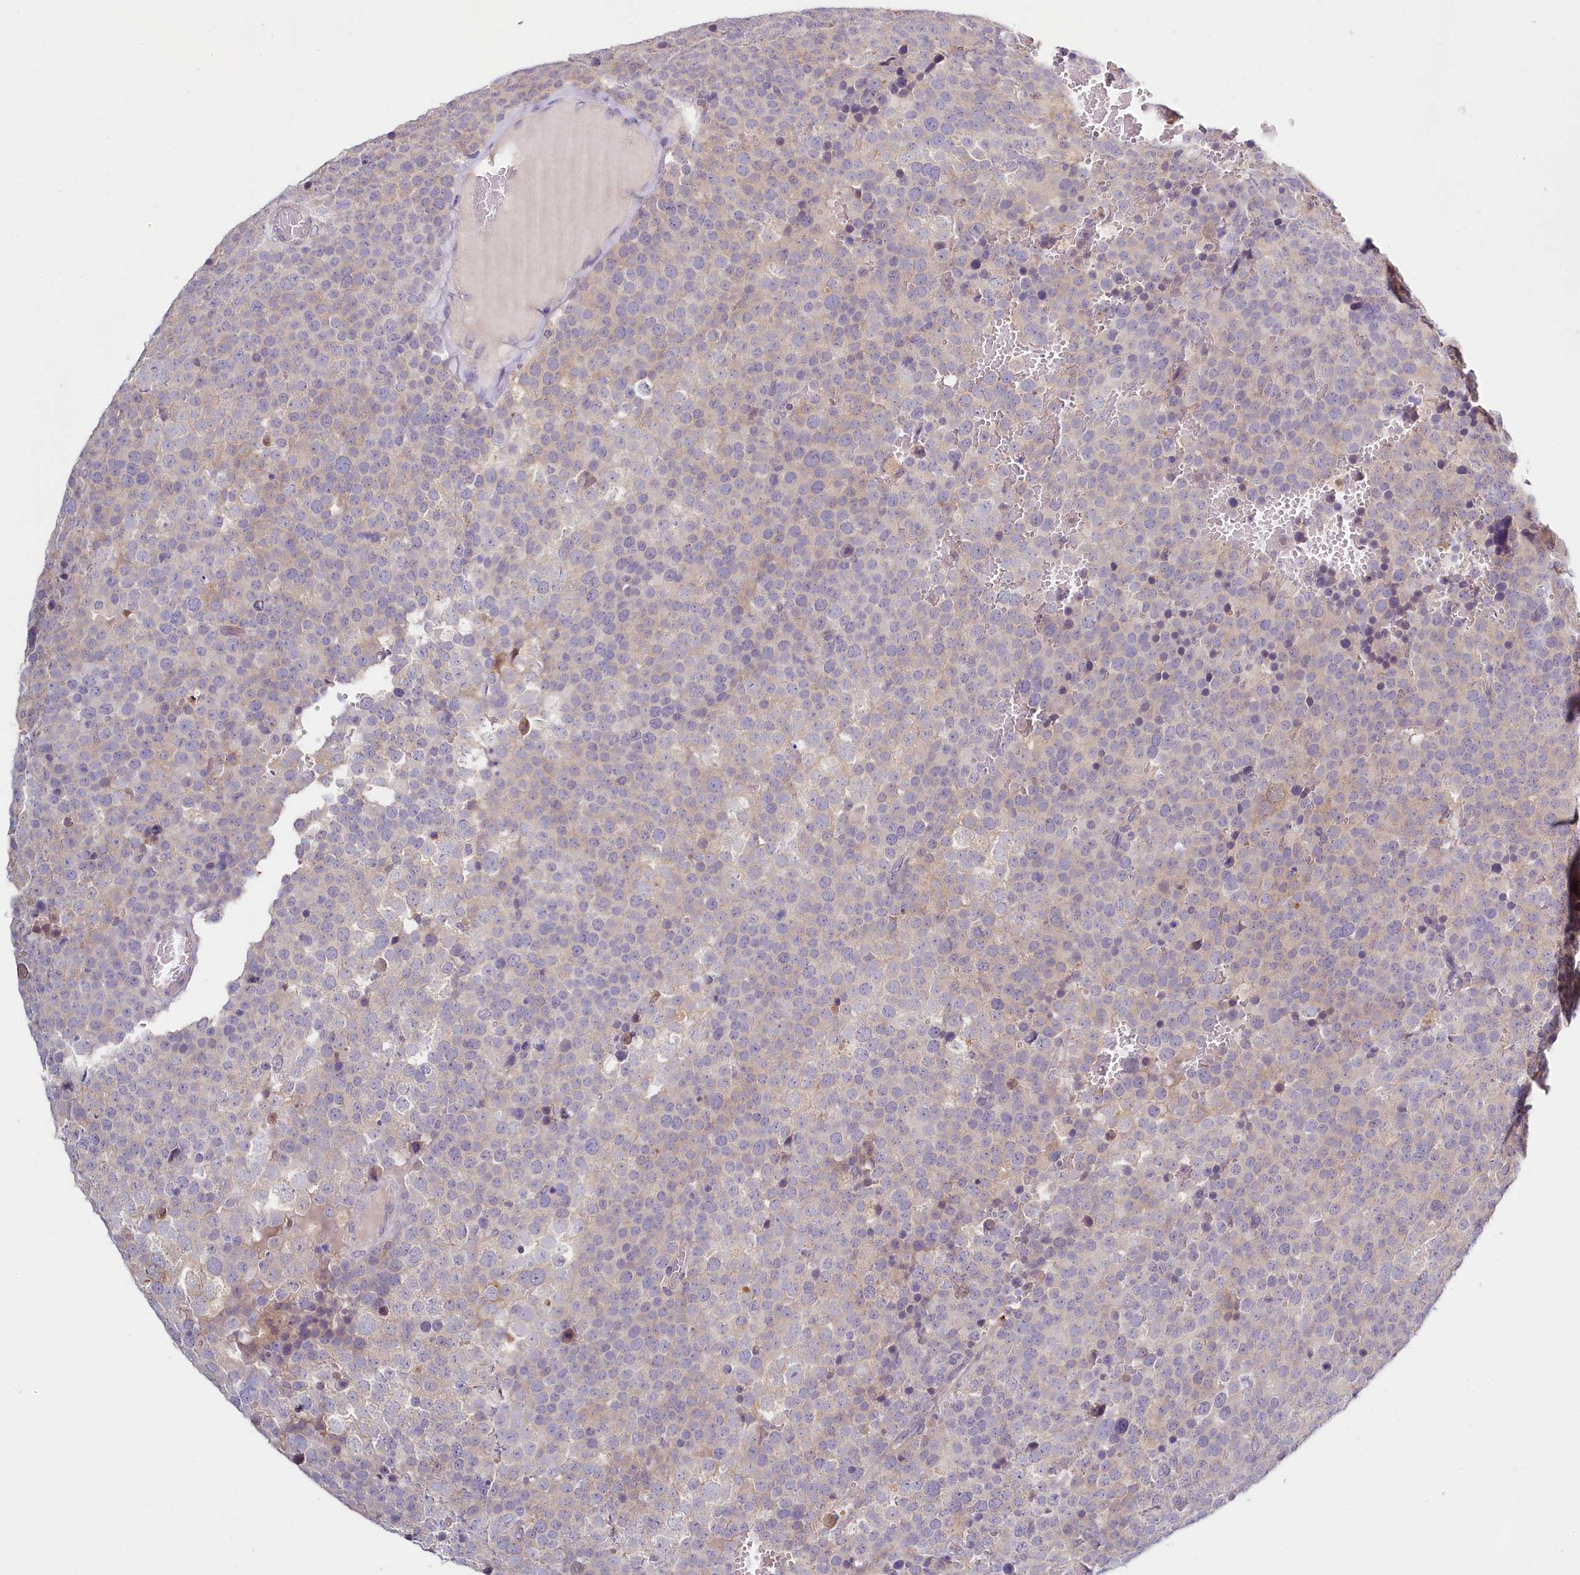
{"staining": {"intensity": "weak", "quantity": "<25%", "location": "cytoplasmic/membranous"}, "tissue": "testis cancer", "cell_type": "Tumor cells", "image_type": "cancer", "snomed": [{"axis": "morphology", "description": "Seminoma, NOS"}, {"axis": "topography", "description": "Testis"}], "caption": "The photomicrograph reveals no staining of tumor cells in testis cancer (seminoma).", "gene": "PDE6D", "patient": {"sex": "male", "age": 71}}